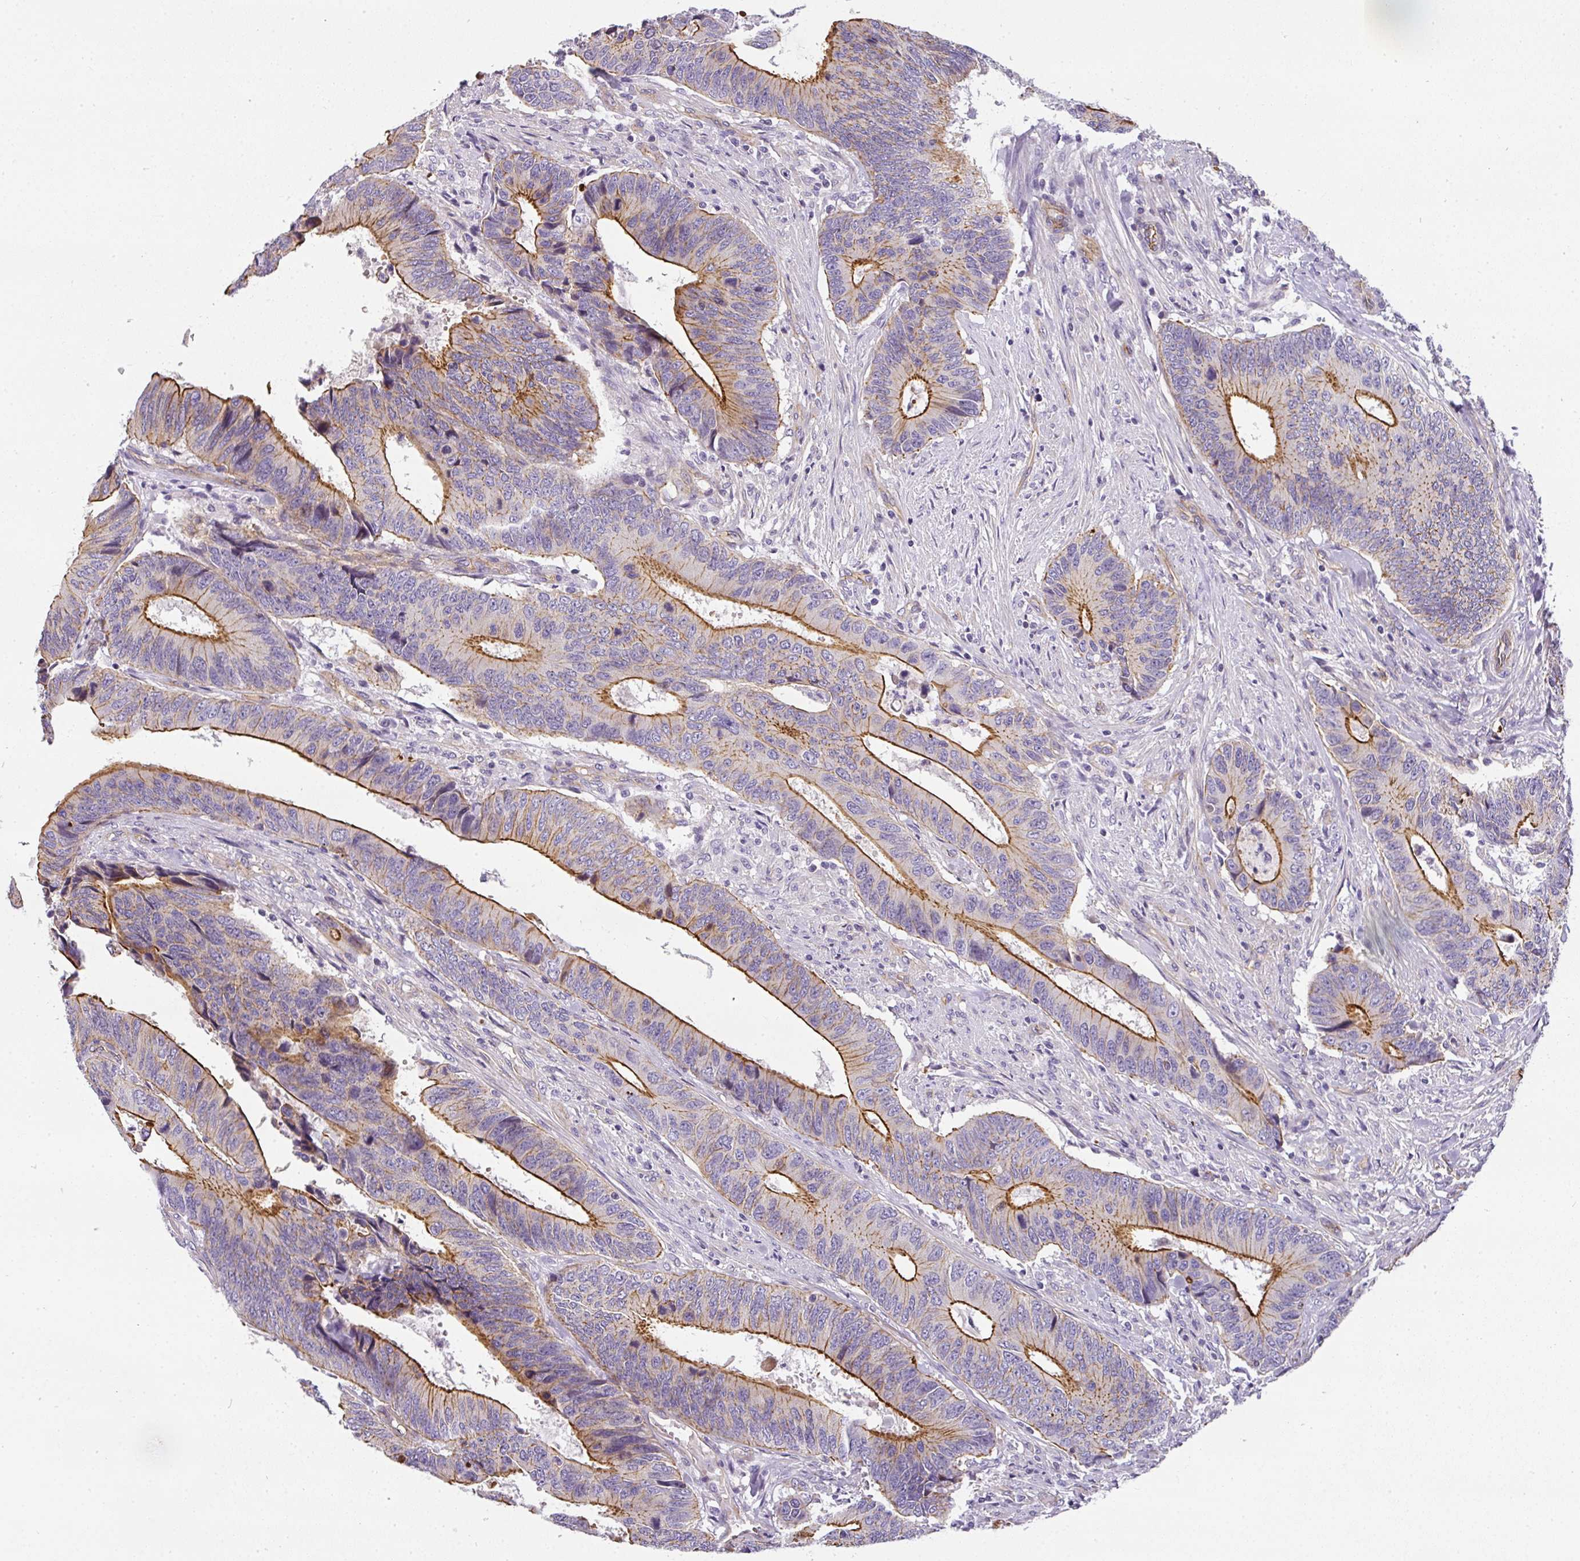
{"staining": {"intensity": "moderate", "quantity": "25%-75%", "location": "cytoplasmic/membranous"}, "tissue": "colorectal cancer", "cell_type": "Tumor cells", "image_type": "cancer", "snomed": [{"axis": "morphology", "description": "Adenocarcinoma, NOS"}, {"axis": "topography", "description": "Colon"}], "caption": "High-power microscopy captured an IHC image of colorectal cancer, revealing moderate cytoplasmic/membranous positivity in about 25%-75% of tumor cells. (brown staining indicates protein expression, while blue staining denotes nuclei).", "gene": "OR11H4", "patient": {"sex": "male", "age": 87}}